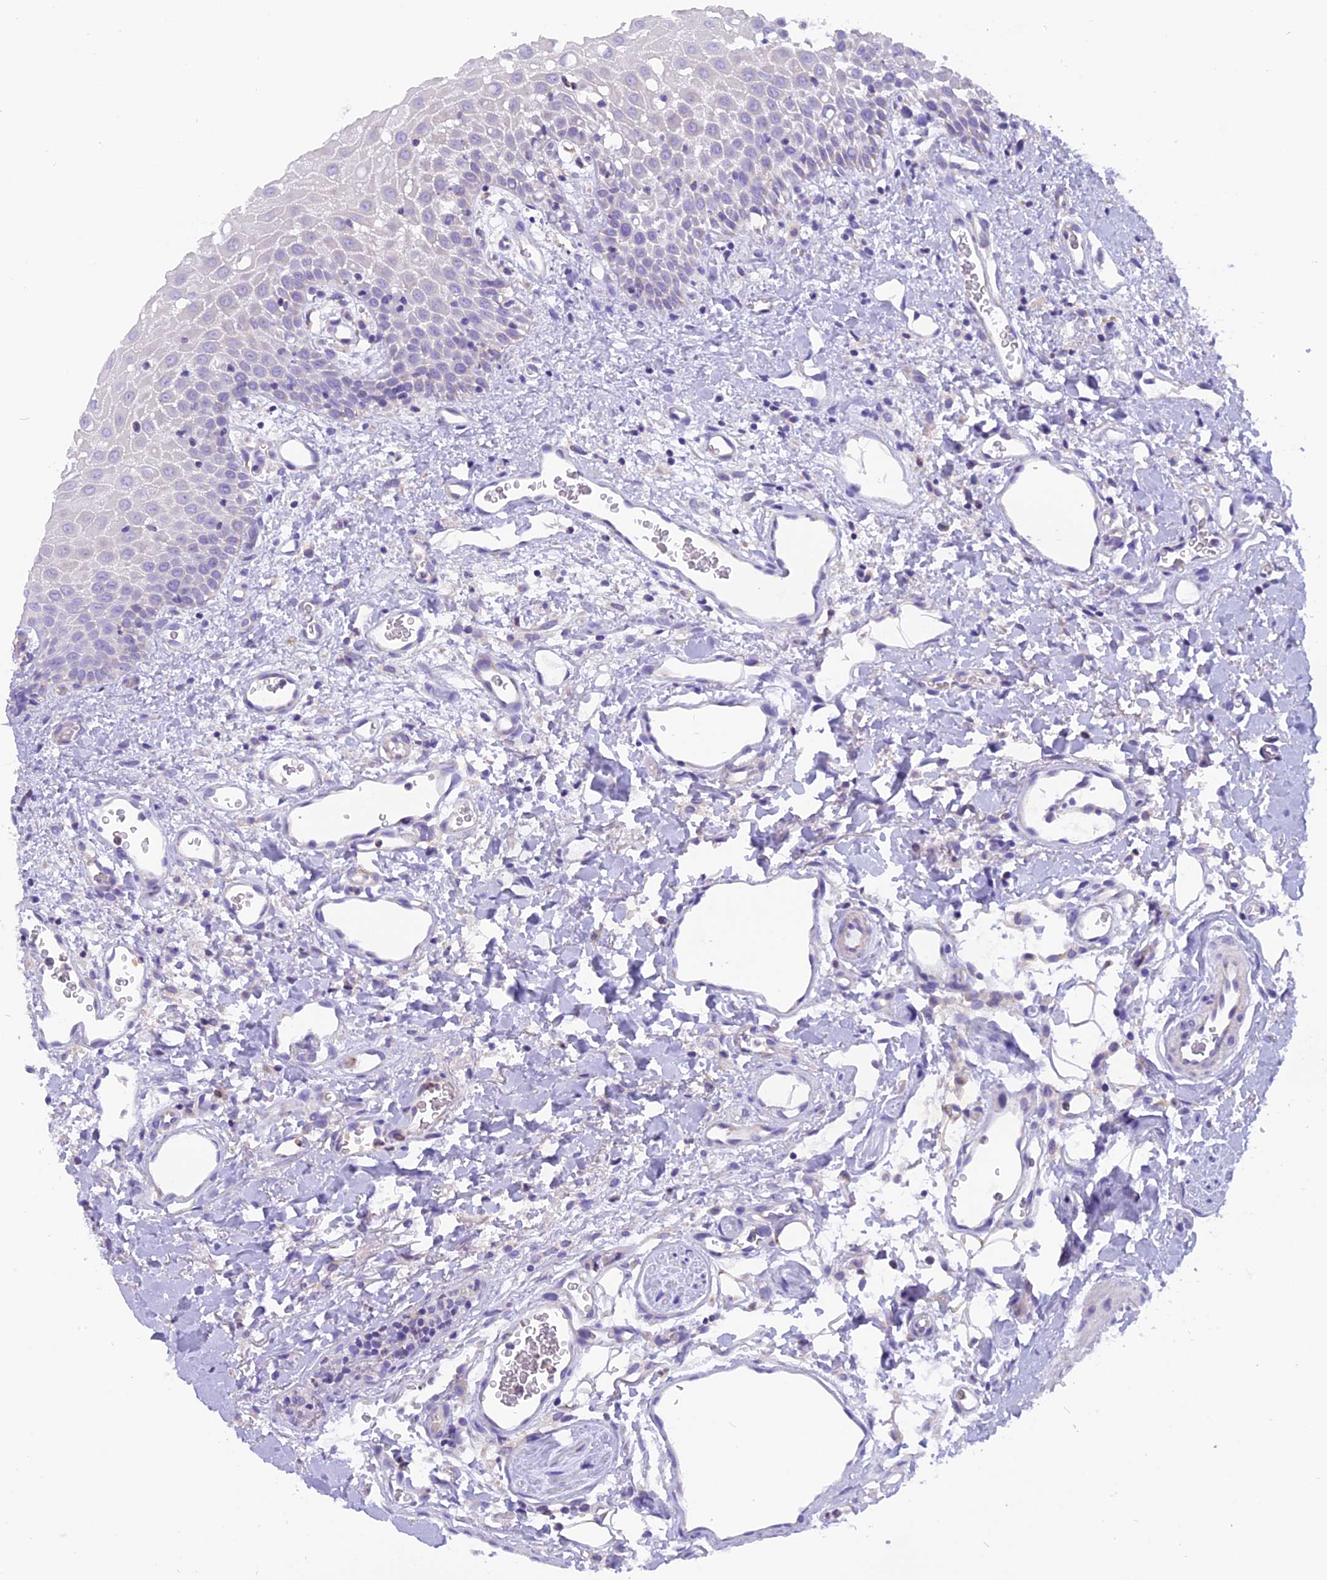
{"staining": {"intensity": "negative", "quantity": "none", "location": "none"}, "tissue": "oral mucosa", "cell_type": "Squamous epithelial cells", "image_type": "normal", "snomed": [{"axis": "morphology", "description": "Normal tissue, NOS"}, {"axis": "topography", "description": "Oral tissue"}], "caption": "A photomicrograph of oral mucosa stained for a protein shows no brown staining in squamous epithelial cells. The staining is performed using DAB (3,3'-diaminobenzidine) brown chromogen with nuclei counter-stained in using hematoxylin.", "gene": "TRIM3", "patient": {"sex": "female", "age": 70}}